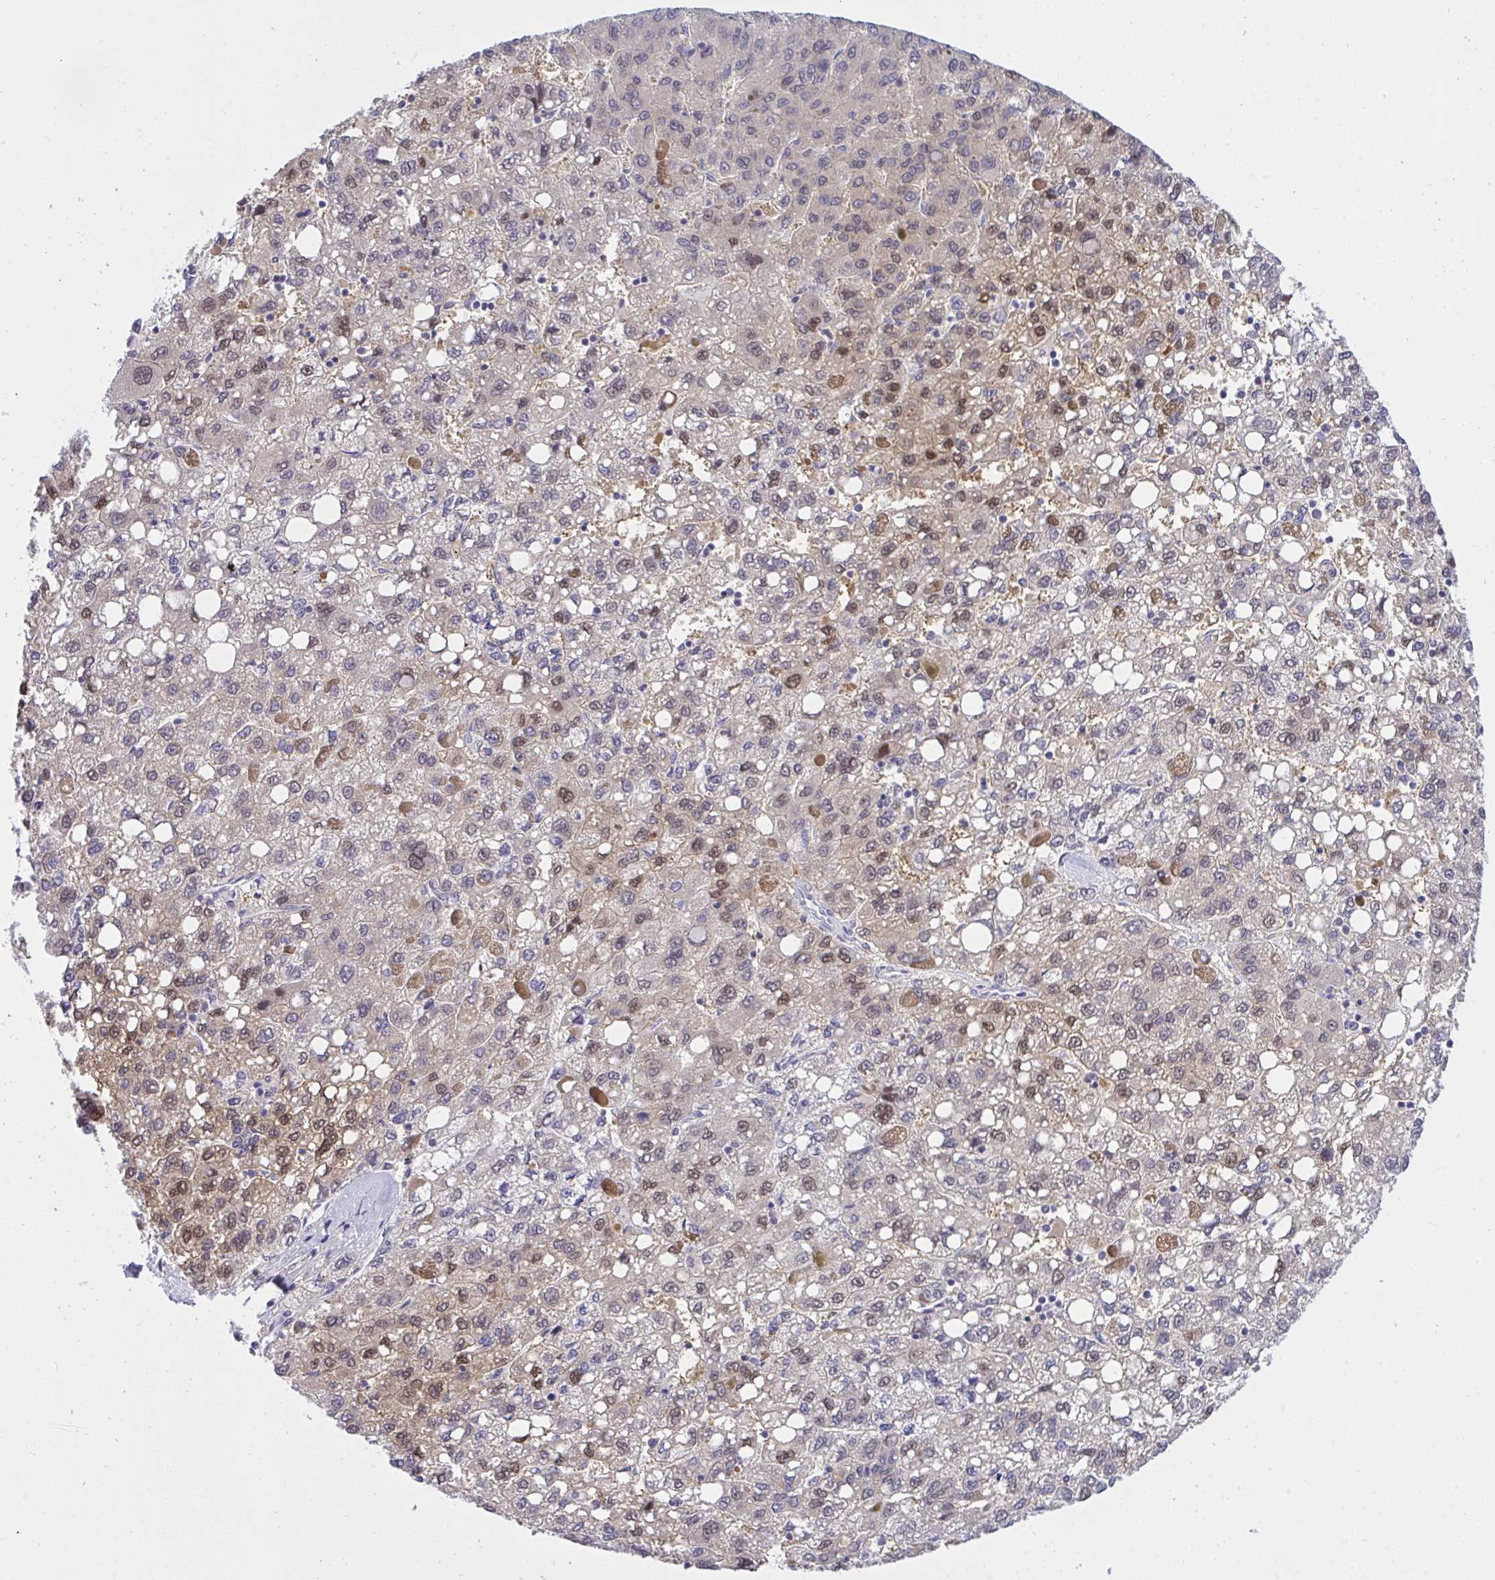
{"staining": {"intensity": "moderate", "quantity": "25%-75%", "location": "nuclear"}, "tissue": "liver cancer", "cell_type": "Tumor cells", "image_type": "cancer", "snomed": [{"axis": "morphology", "description": "Carcinoma, Hepatocellular, NOS"}, {"axis": "topography", "description": "Liver"}], "caption": "Protein expression by immunohistochemistry displays moderate nuclear positivity in about 25%-75% of tumor cells in liver cancer (hepatocellular carcinoma). (DAB IHC, brown staining for protein, blue staining for nuclei).", "gene": "THOP1", "patient": {"sex": "female", "age": 82}}